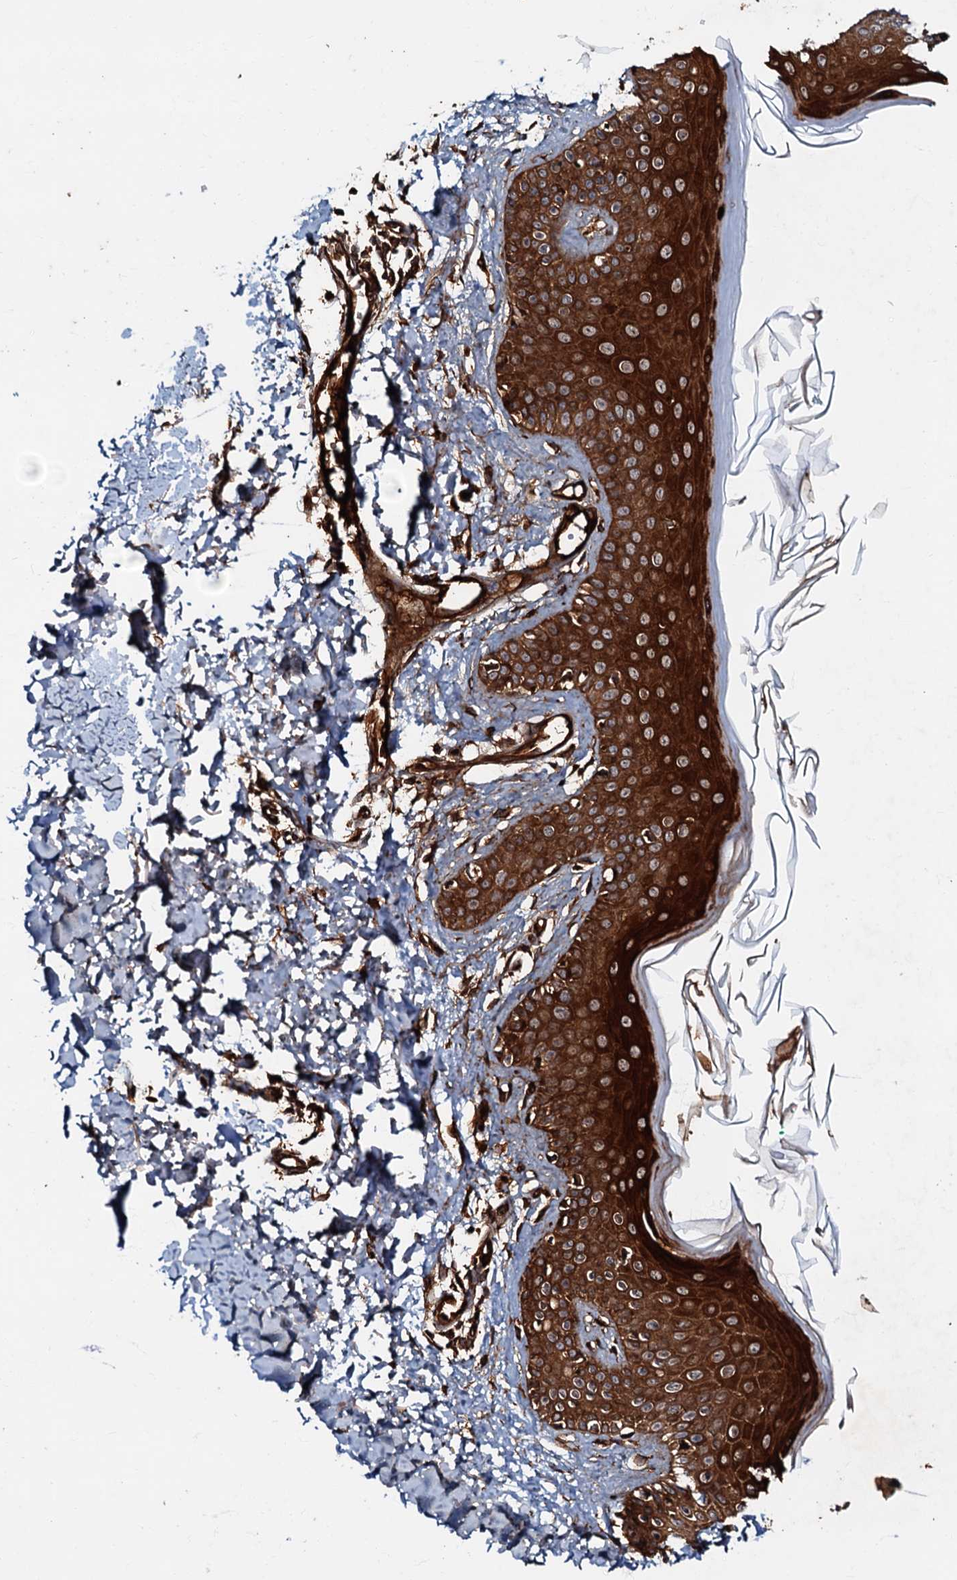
{"staining": {"intensity": "strong", "quantity": ">75%", "location": "cytoplasmic/membranous"}, "tissue": "skin", "cell_type": "Fibroblasts", "image_type": "normal", "snomed": [{"axis": "morphology", "description": "Normal tissue, NOS"}, {"axis": "topography", "description": "Skin"}], "caption": "A high-resolution micrograph shows IHC staining of normal skin, which shows strong cytoplasmic/membranous expression in approximately >75% of fibroblasts.", "gene": "BLOC1S6", "patient": {"sex": "male", "age": 52}}